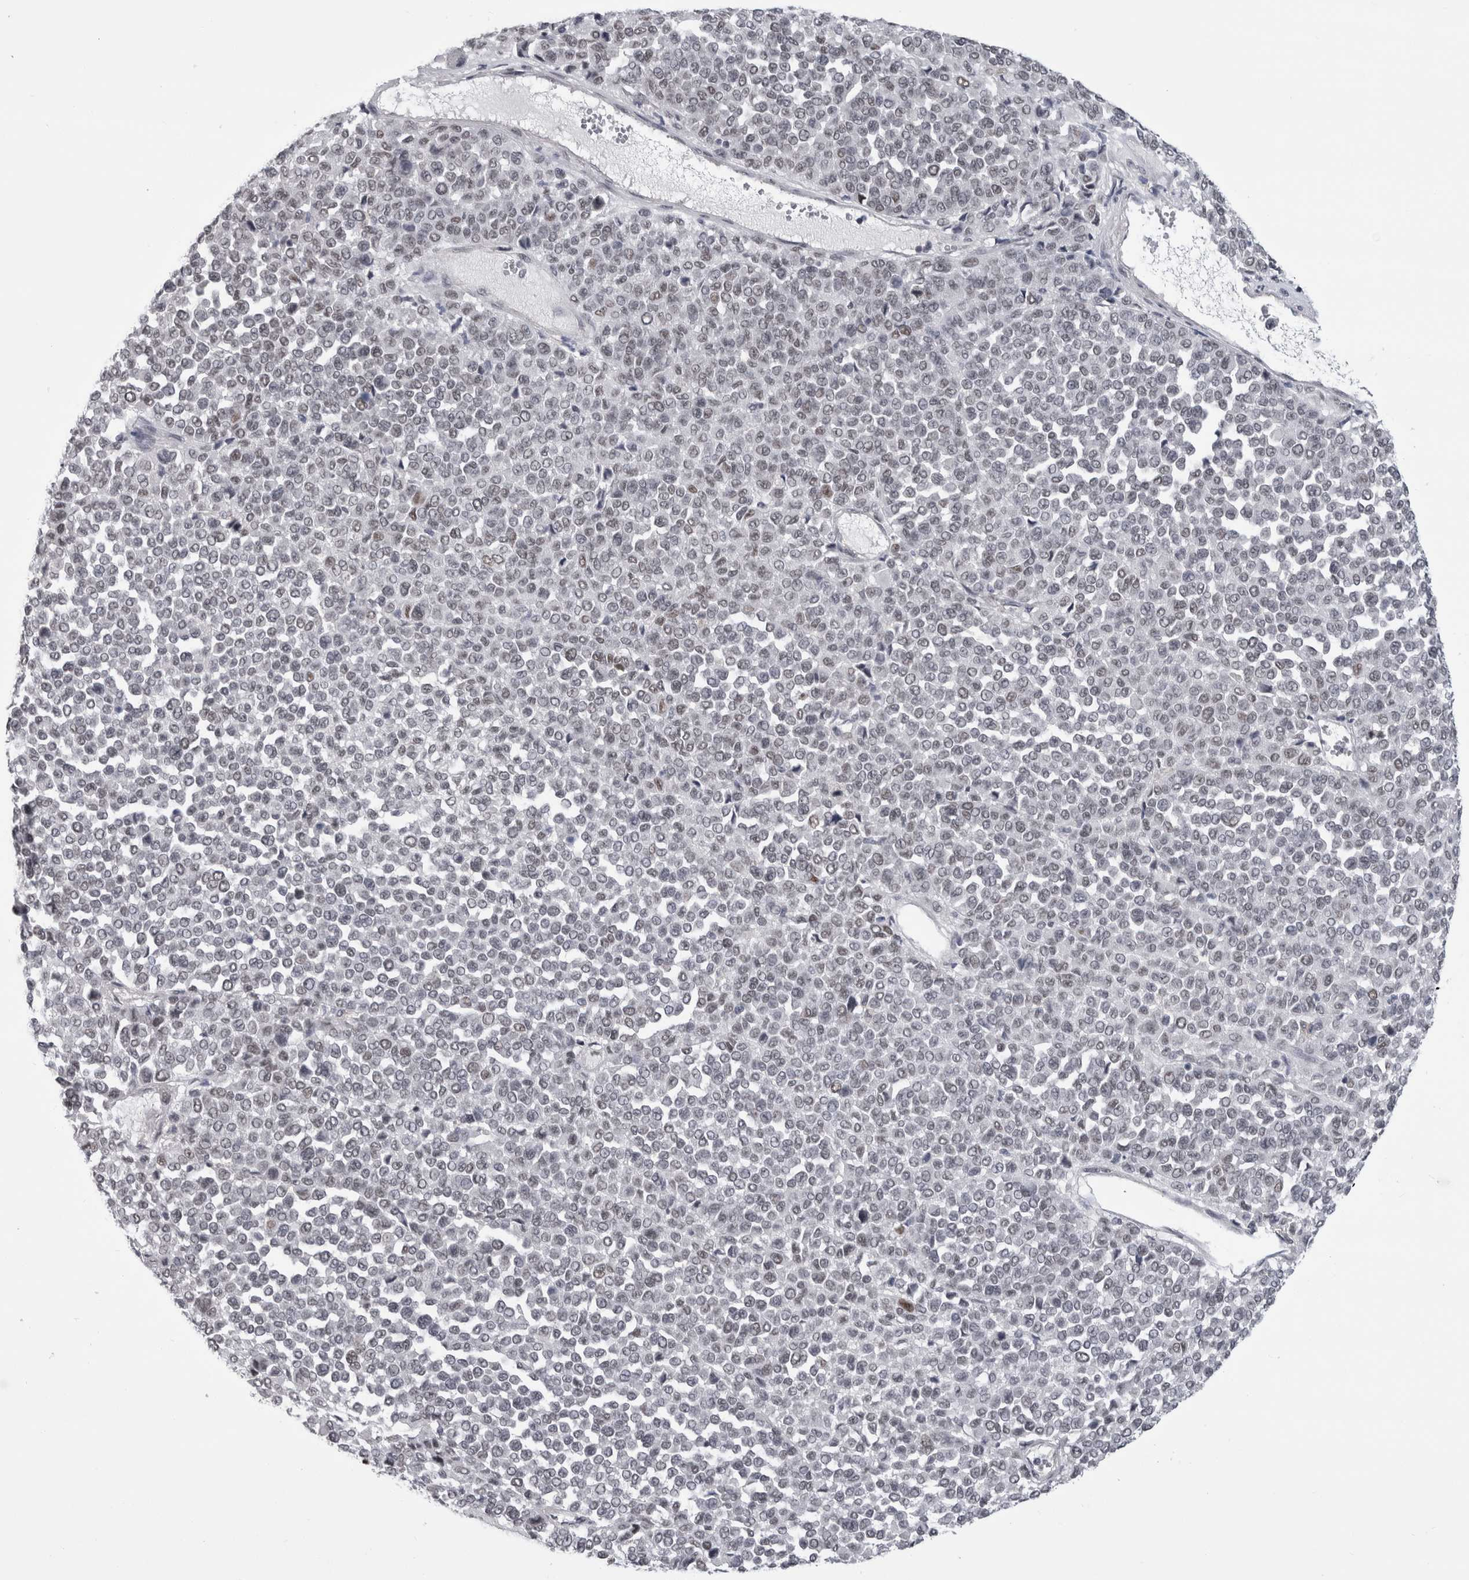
{"staining": {"intensity": "weak", "quantity": "<25%", "location": "nuclear"}, "tissue": "melanoma", "cell_type": "Tumor cells", "image_type": "cancer", "snomed": [{"axis": "morphology", "description": "Malignant melanoma, Metastatic site"}, {"axis": "topography", "description": "Pancreas"}], "caption": "DAB (3,3'-diaminobenzidine) immunohistochemical staining of human malignant melanoma (metastatic site) reveals no significant positivity in tumor cells.", "gene": "ARID4B", "patient": {"sex": "female", "age": 30}}